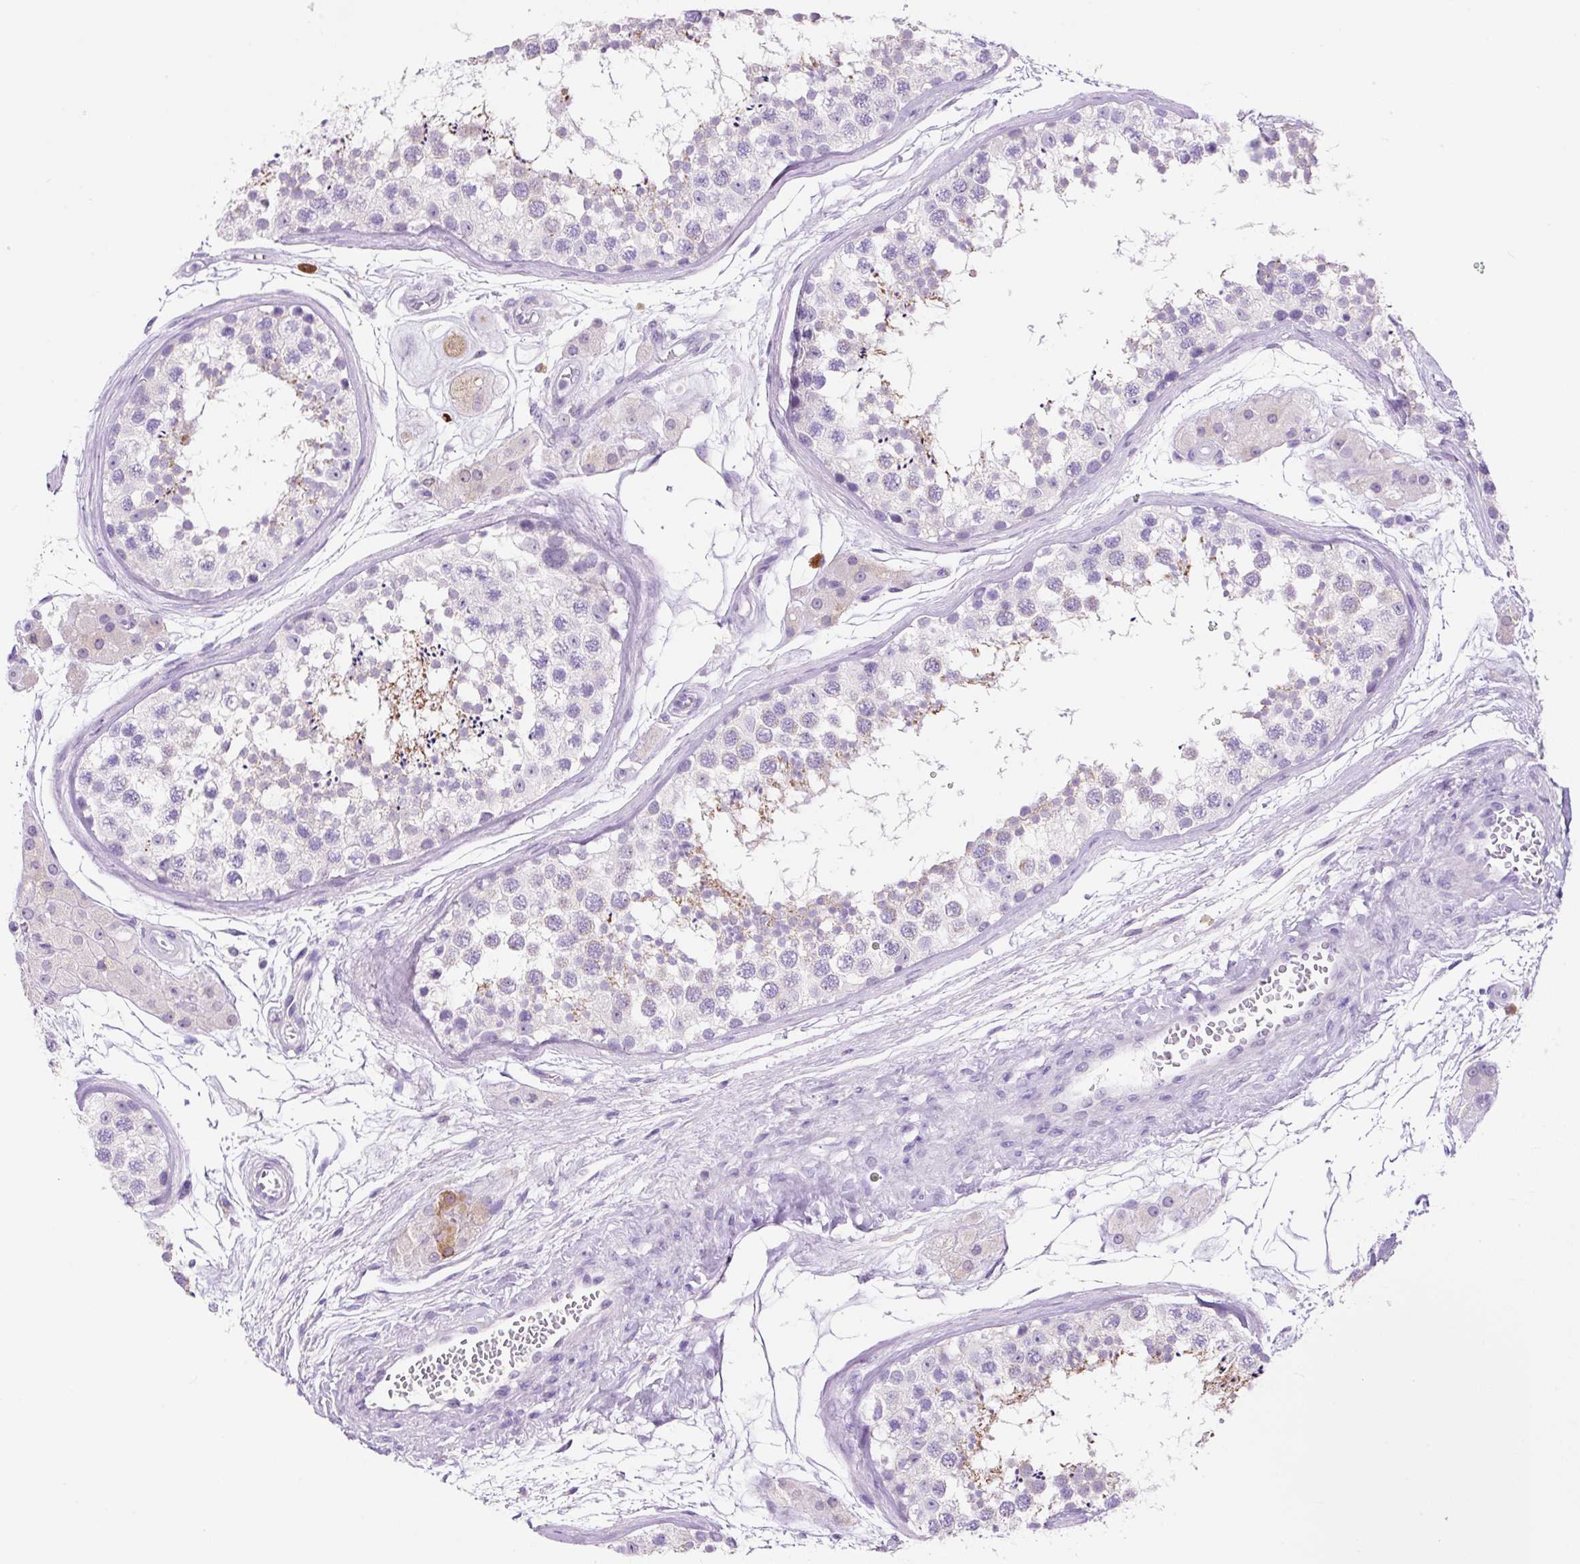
{"staining": {"intensity": "moderate", "quantity": "<25%", "location": "cytoplasmic/membranous"}, "tissue": "testis", "cell_type": "Cells in seminiferous ducts", "image_type": "normal", "snomed": [{"axis": "morphology", "description": "Normal tissue, NOS"}, {"axis": "topography", "description": "Testis"}], "caption": "Protein expression analysis of benign testis exhibits moderate cytoplasmic/membranous staining in approximately <25% of cells in seminiferous ducts. (brown staining indicates protein expression, while blue staining denotes nuclei).", "gene": "NDST3", "patient": {"sex": "male", "age": 56}}